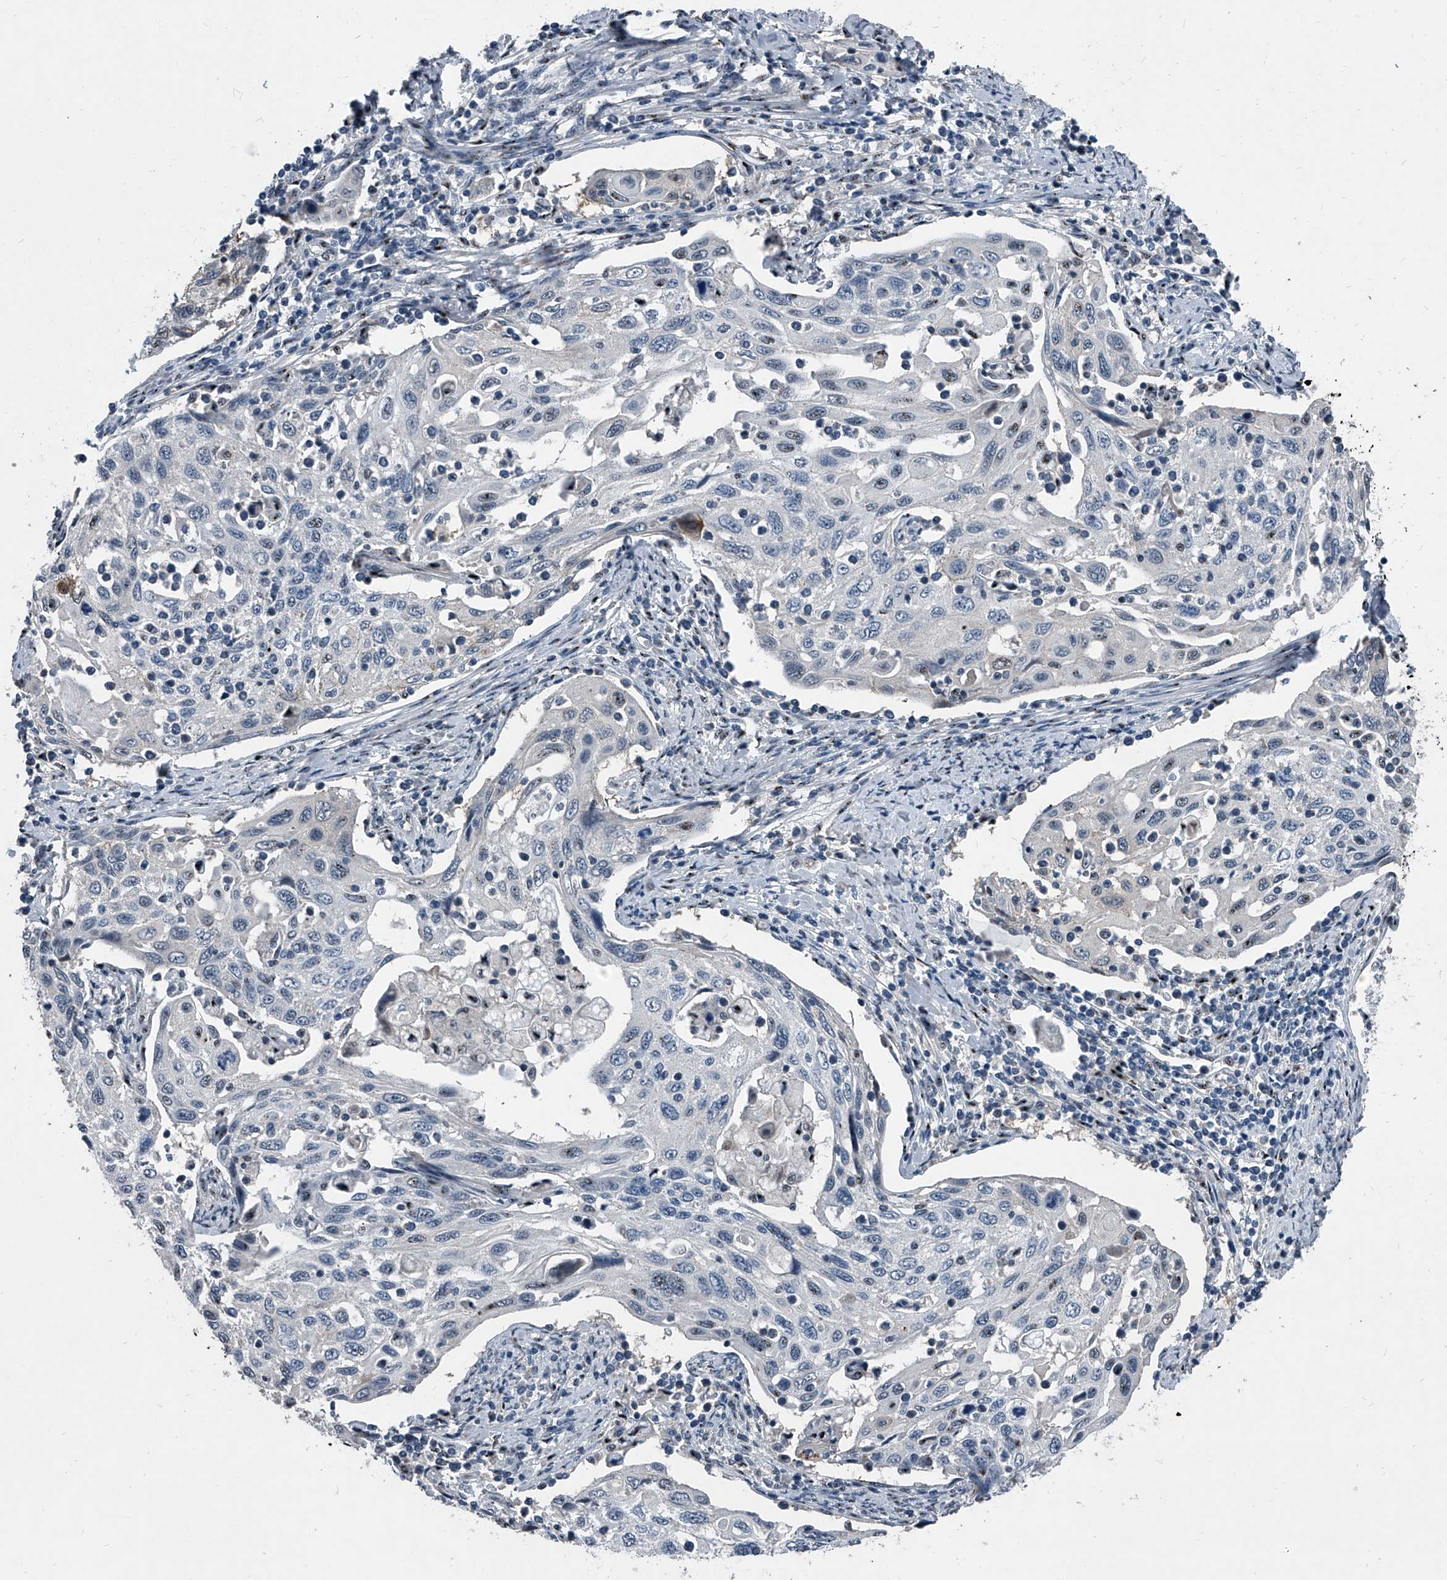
{"staining": {"intensity": "negative", "quantity": "none", "location": "none"}, "tissue": "cervical cancer", "cell_type": "Tumor cells", "image_type": "cancer", "snomed": [{"axis": "morphology", "description": "Squamous cell carcinoma, NOS"}, {"axis": "topography", "description": "Cervix"}], "caption": "This is a histopathology image of IHC staining of cervical squamous cell carcinoma, which shows no staining in tumor cells.", "gene": "MEN1", "patient": {"sex": "female", "age": 70}}